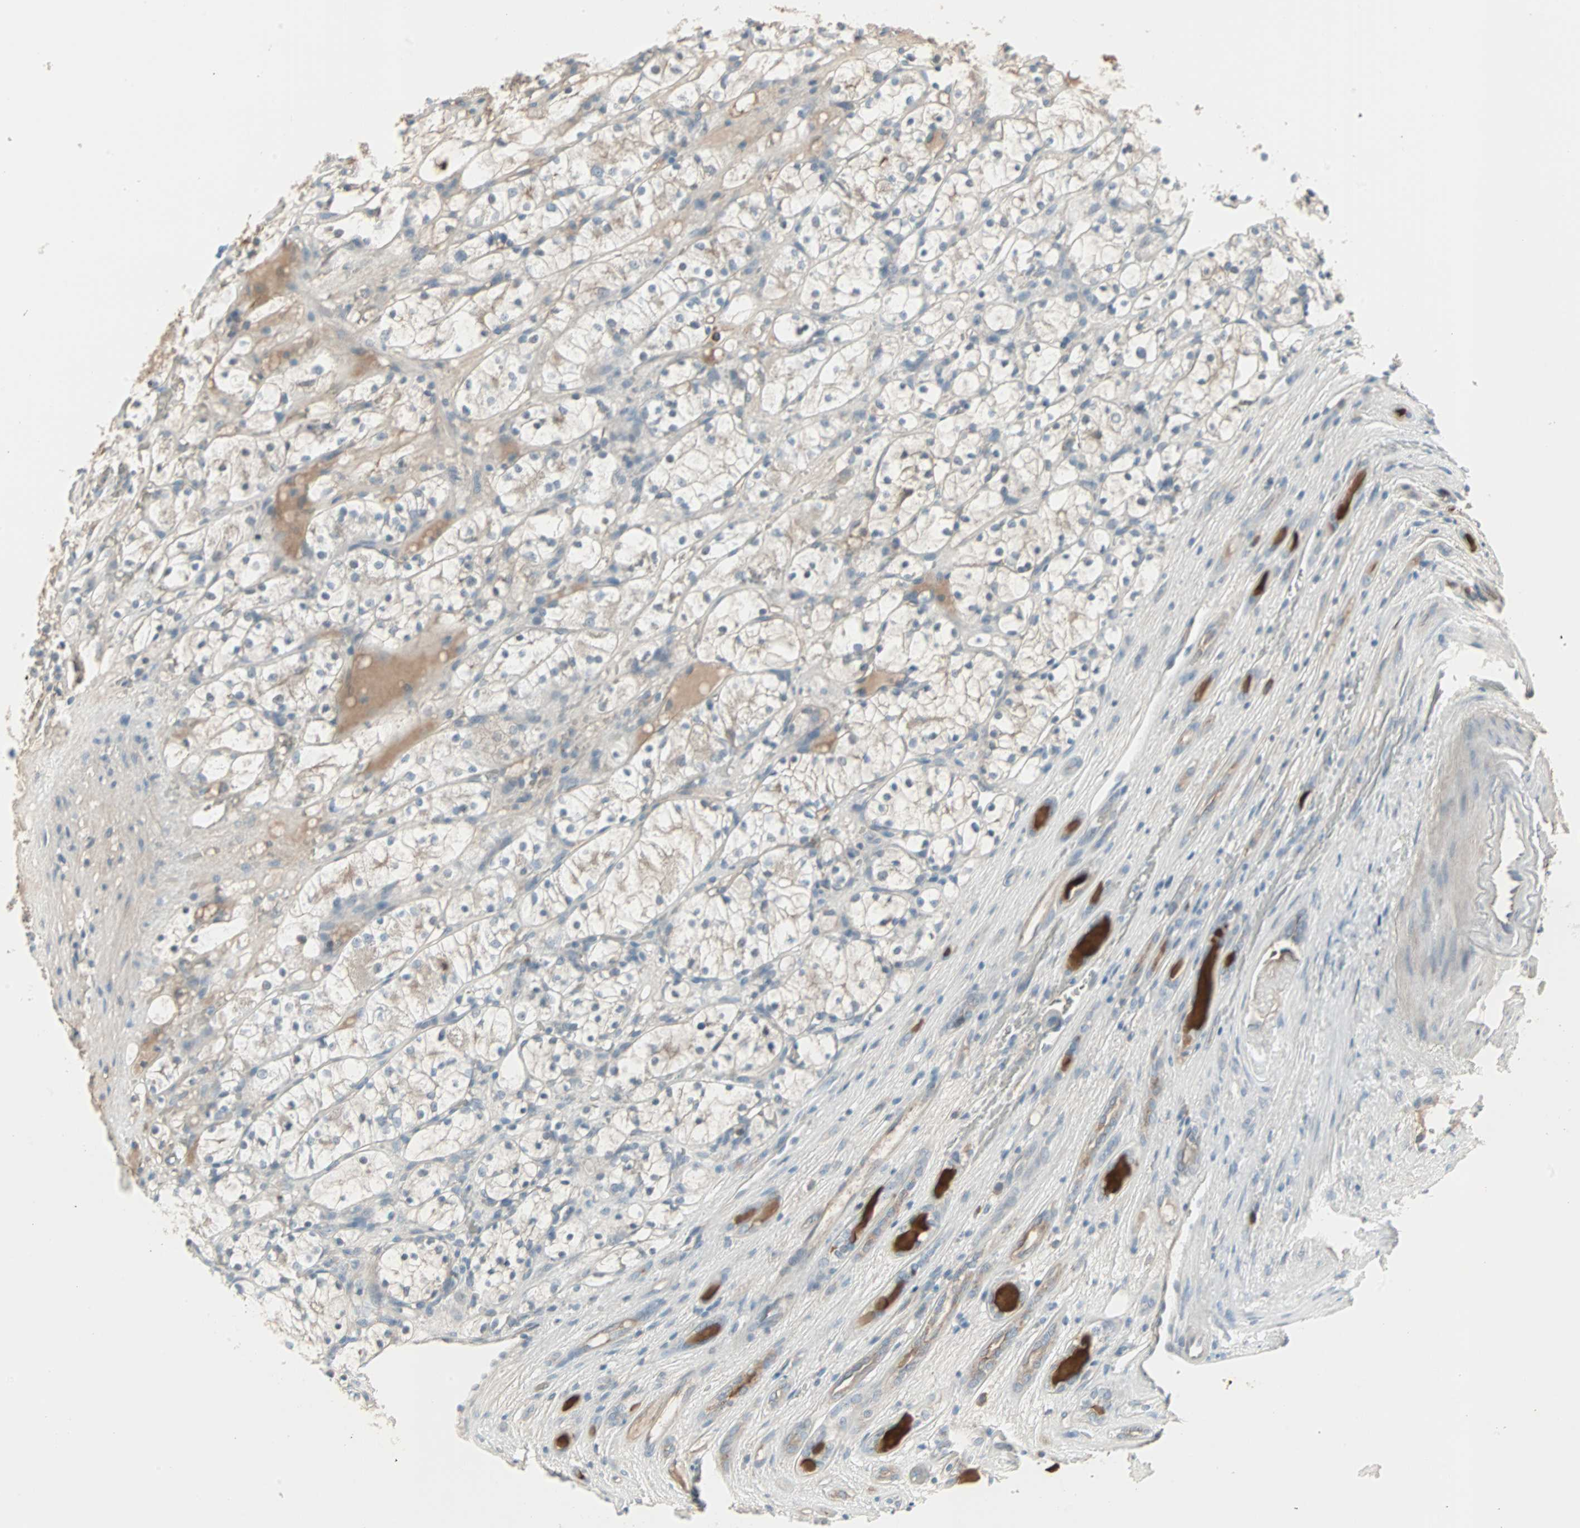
{"staining": {"intensity": "negative", "quantity": "none", "location": "none"}, "tissue": "renal cancer", "cell_type": "Tumor cells", "image_type": "cancer", "snomed": [{"axis": "morphology", "description": "Adenocarcinoma, NOS"}, {"axis": "topography", "description": "Kidney"}], "caption": "Immunohistochemical staining of human renal cancer demonstrates no significant positivity in tumor cells.", "gene": "ZSCAN32", "patient": {"sex": "female", "age": 60}}